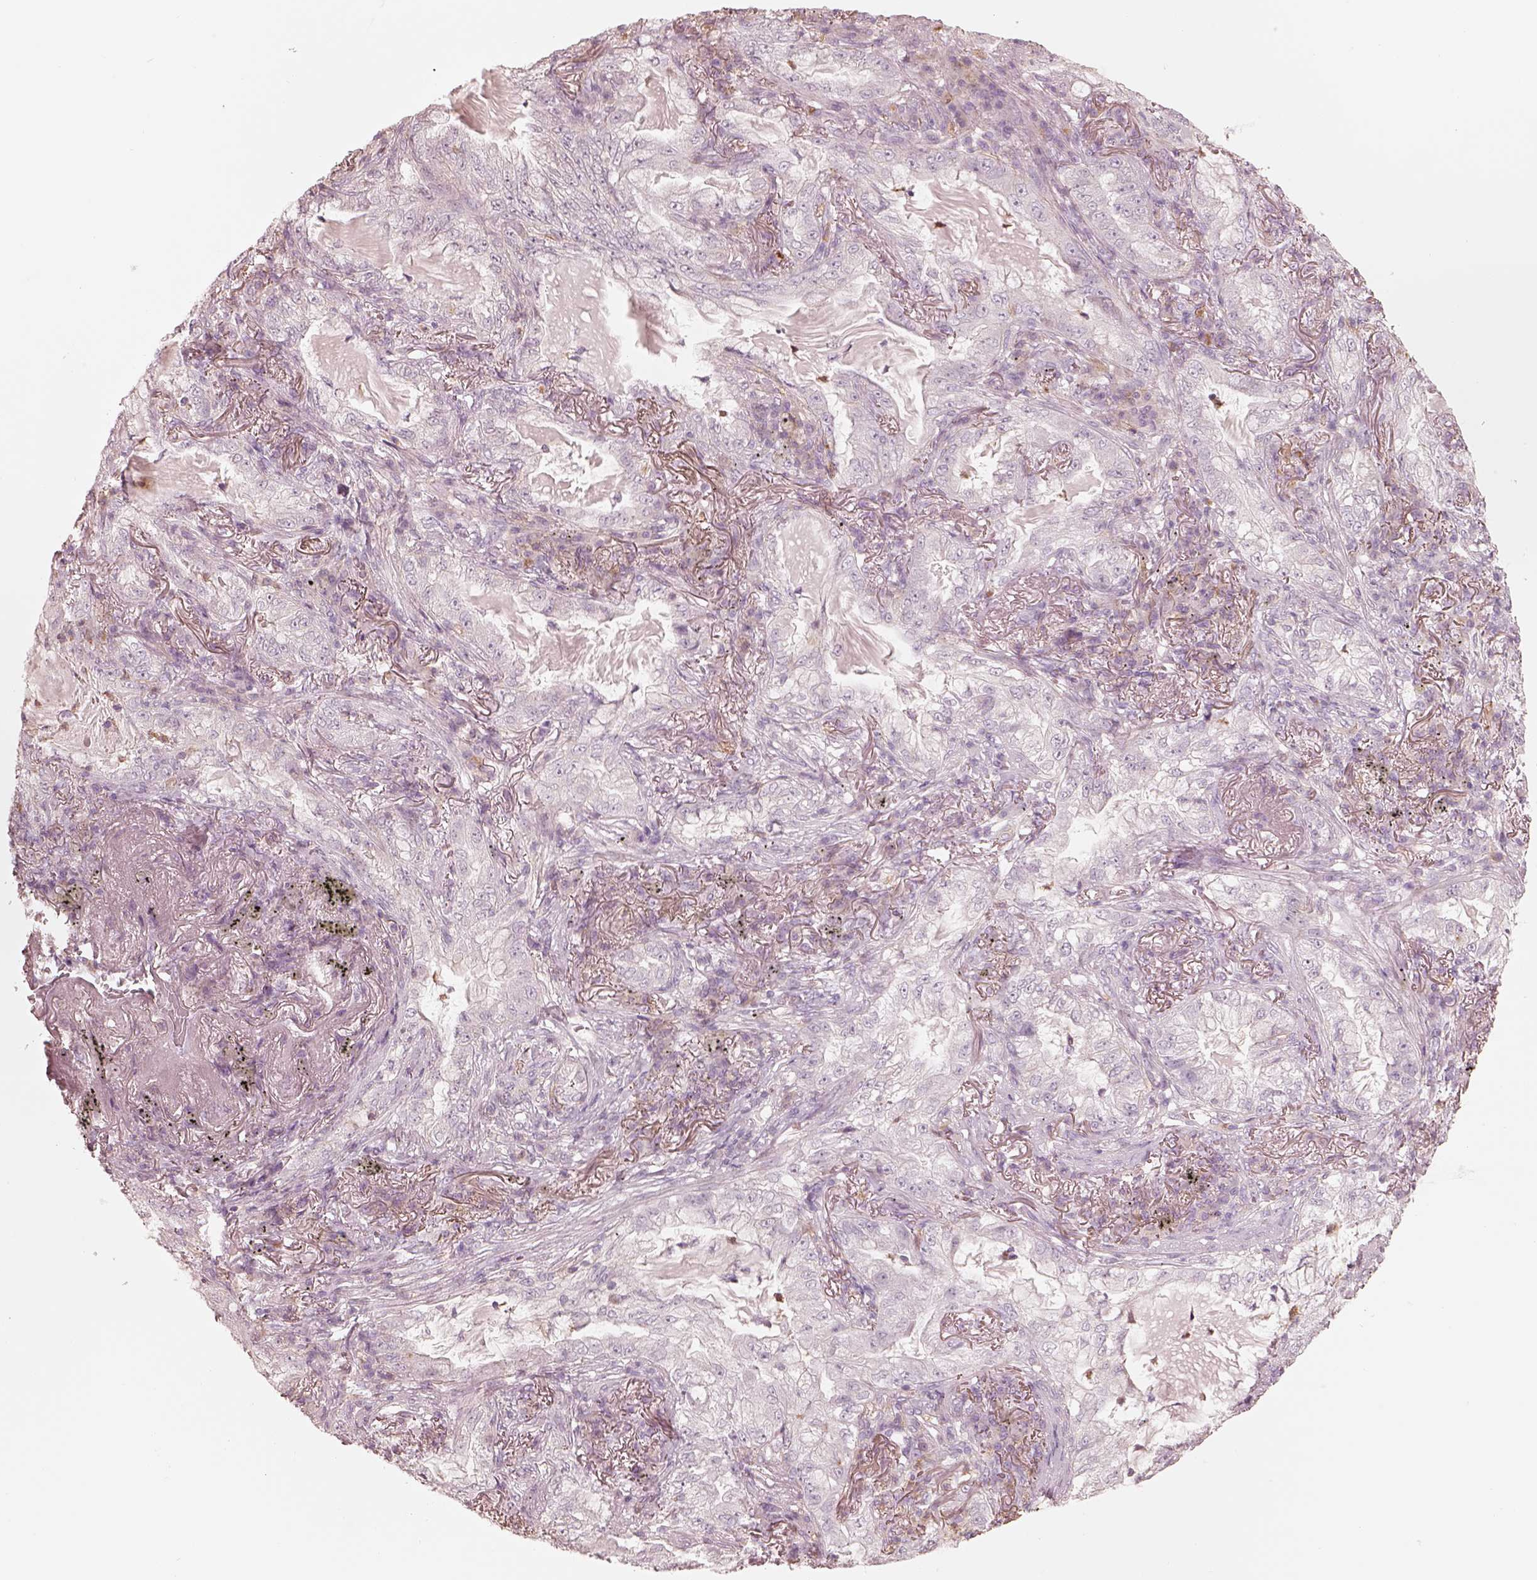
{"staining": {"intensity": "negative", "quantity": "none", "location": "none"}, "tissue": "lung cancer", "cell_type": "Tumor cells", "image_type": "cancer", "snomed": [{"axis": "morphology", "description": "Adenocarcinoma, NOS"}, {"axis": "topography", "description": "Lung"}], "caption": "Tumor cells are negative for brown protein staining in lung cancer.", "gene": "GPRIN1", "patient": {"sex": "female", "age": 73}}